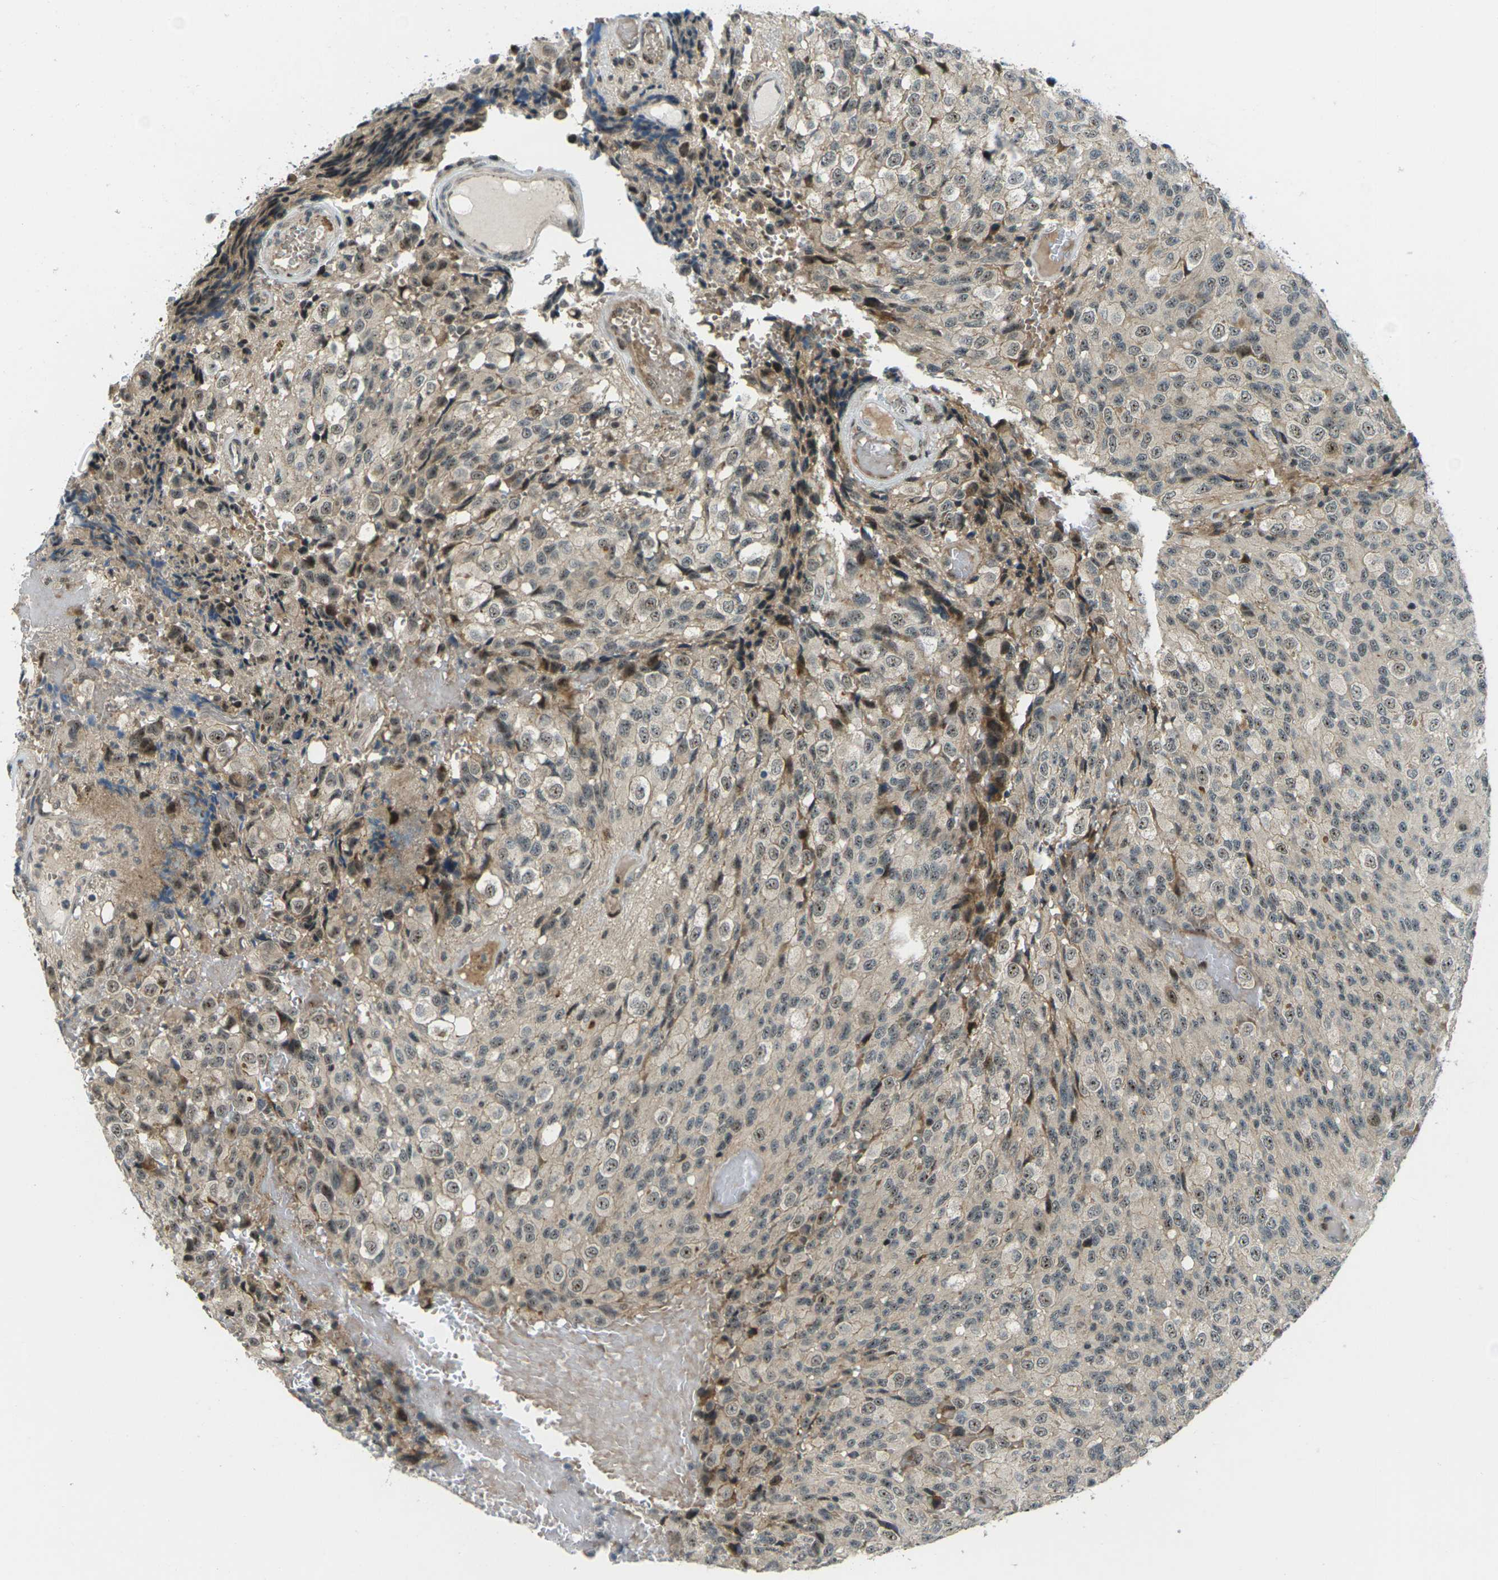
{"staining": {"intensity": "moderate", "quantity": ">75%", "location": "nuclear"}, "tissue": "glioma", "cell_type": "Tumor cells", "image_type": "cancer", "snomed": [{"axis": "morphology", "description": "Glioma, malignant, High grade"}, {"axis": "topography", "description": "Brain"}], "caption": "IHC micrograph of neoplastic tissue: human malignant glioma (high-grade) stained using immunohistochemistry (IHC) exhibits medium levels of moderate protein expression localized specifically in the nuclear of tumor cells, appearing as a nuclear brown color.", "gene": "UBE2S", "patient": {"sex": "male", "age": 32}}